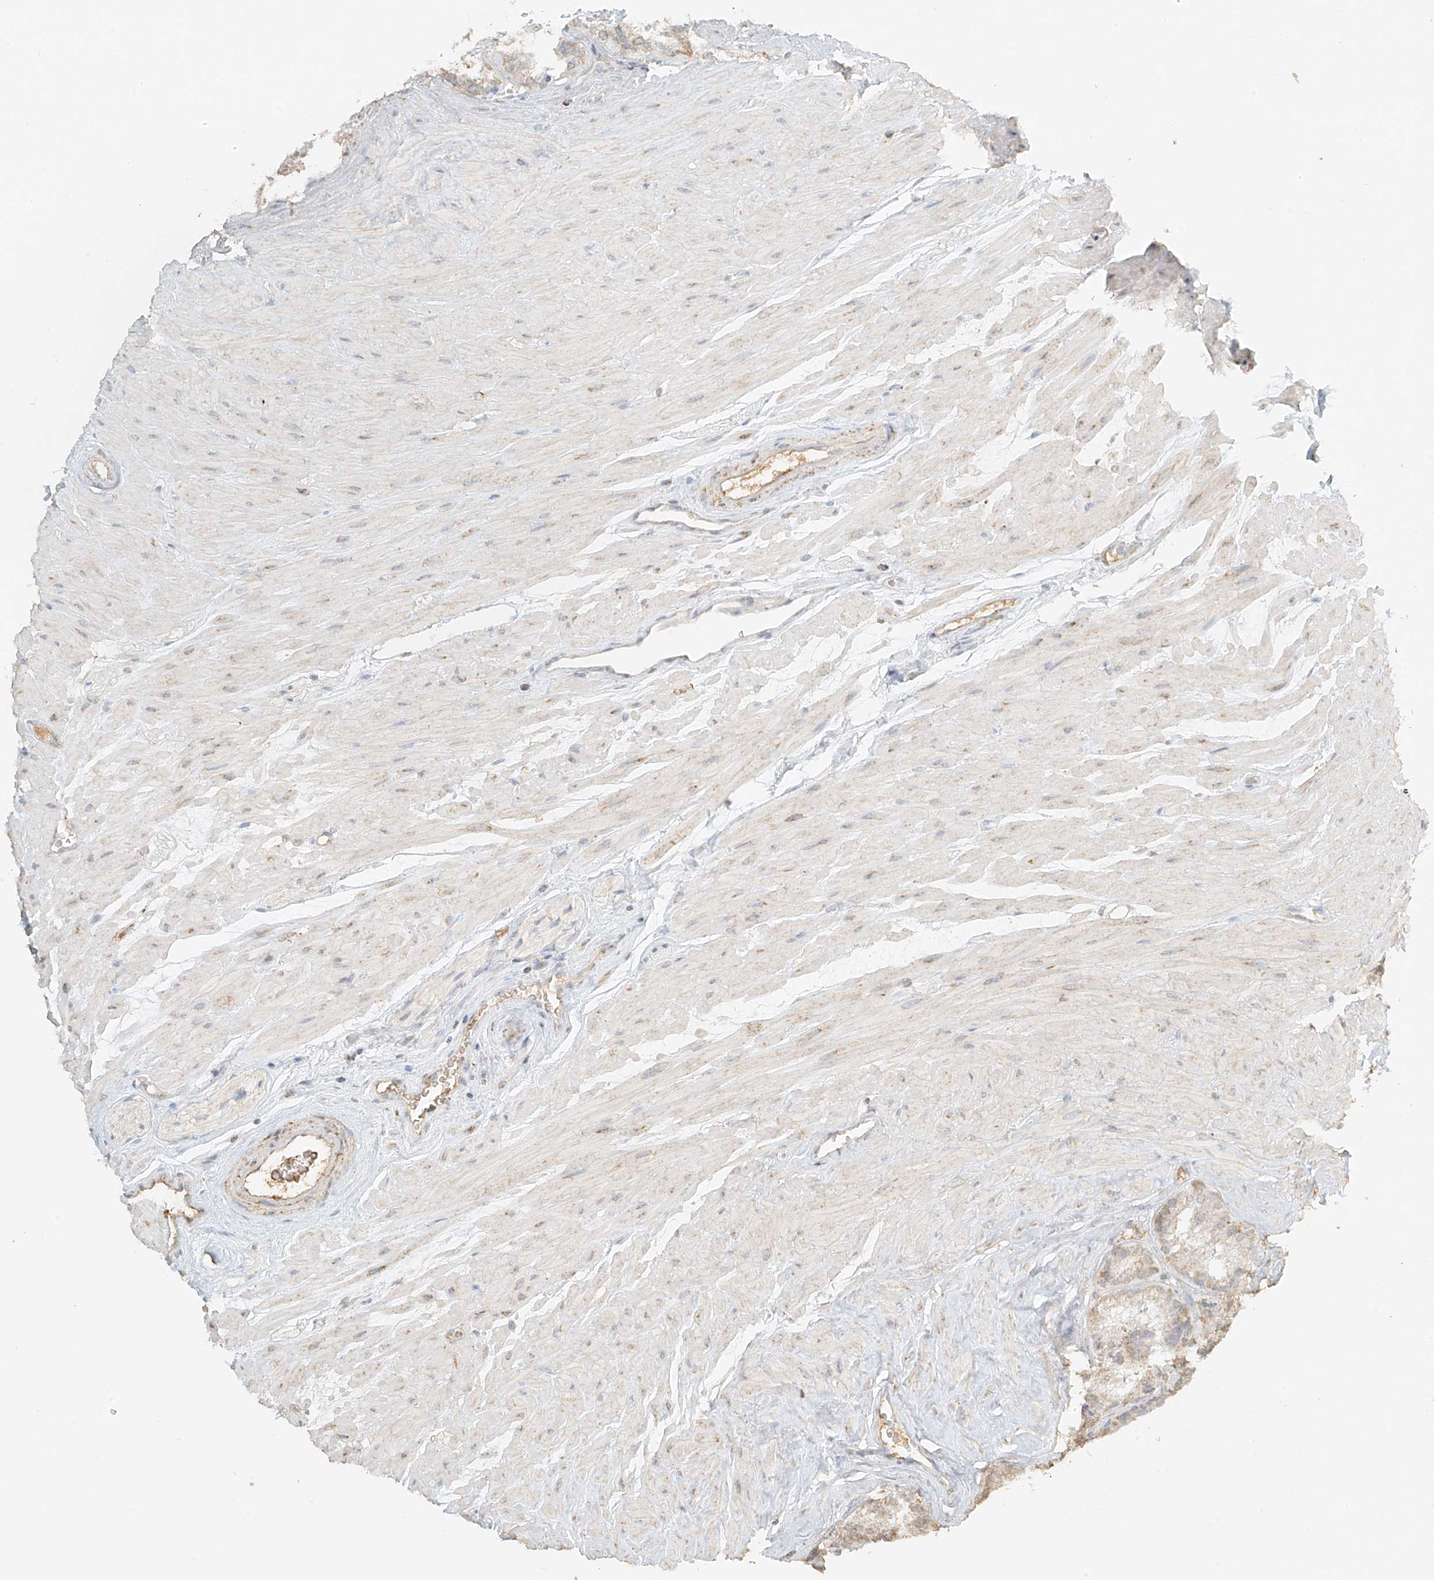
{"staining": {"intensity": "moderate", "quantity": "<25%", "location": "cytoplasmic/membranous"}, "tissue": "seminal vesicle", "cell_type": "Glandular cells", "image_type": "normal", "snomed": [{"axis": "morphology", "description": "Normal tissue, NOS"}, {"axis": "topography", "description": "Prostate"}, {"axis": "topography", "description": "Seminal veicle"}], "caption": "Human seminal vesicle stained with a brown dye shows moderate cytoplasmic/membranous positive expression in approximately <25% of glandular cells.", "gene": "MIPEP", "patient": {"sex": "male", "age": 59}}